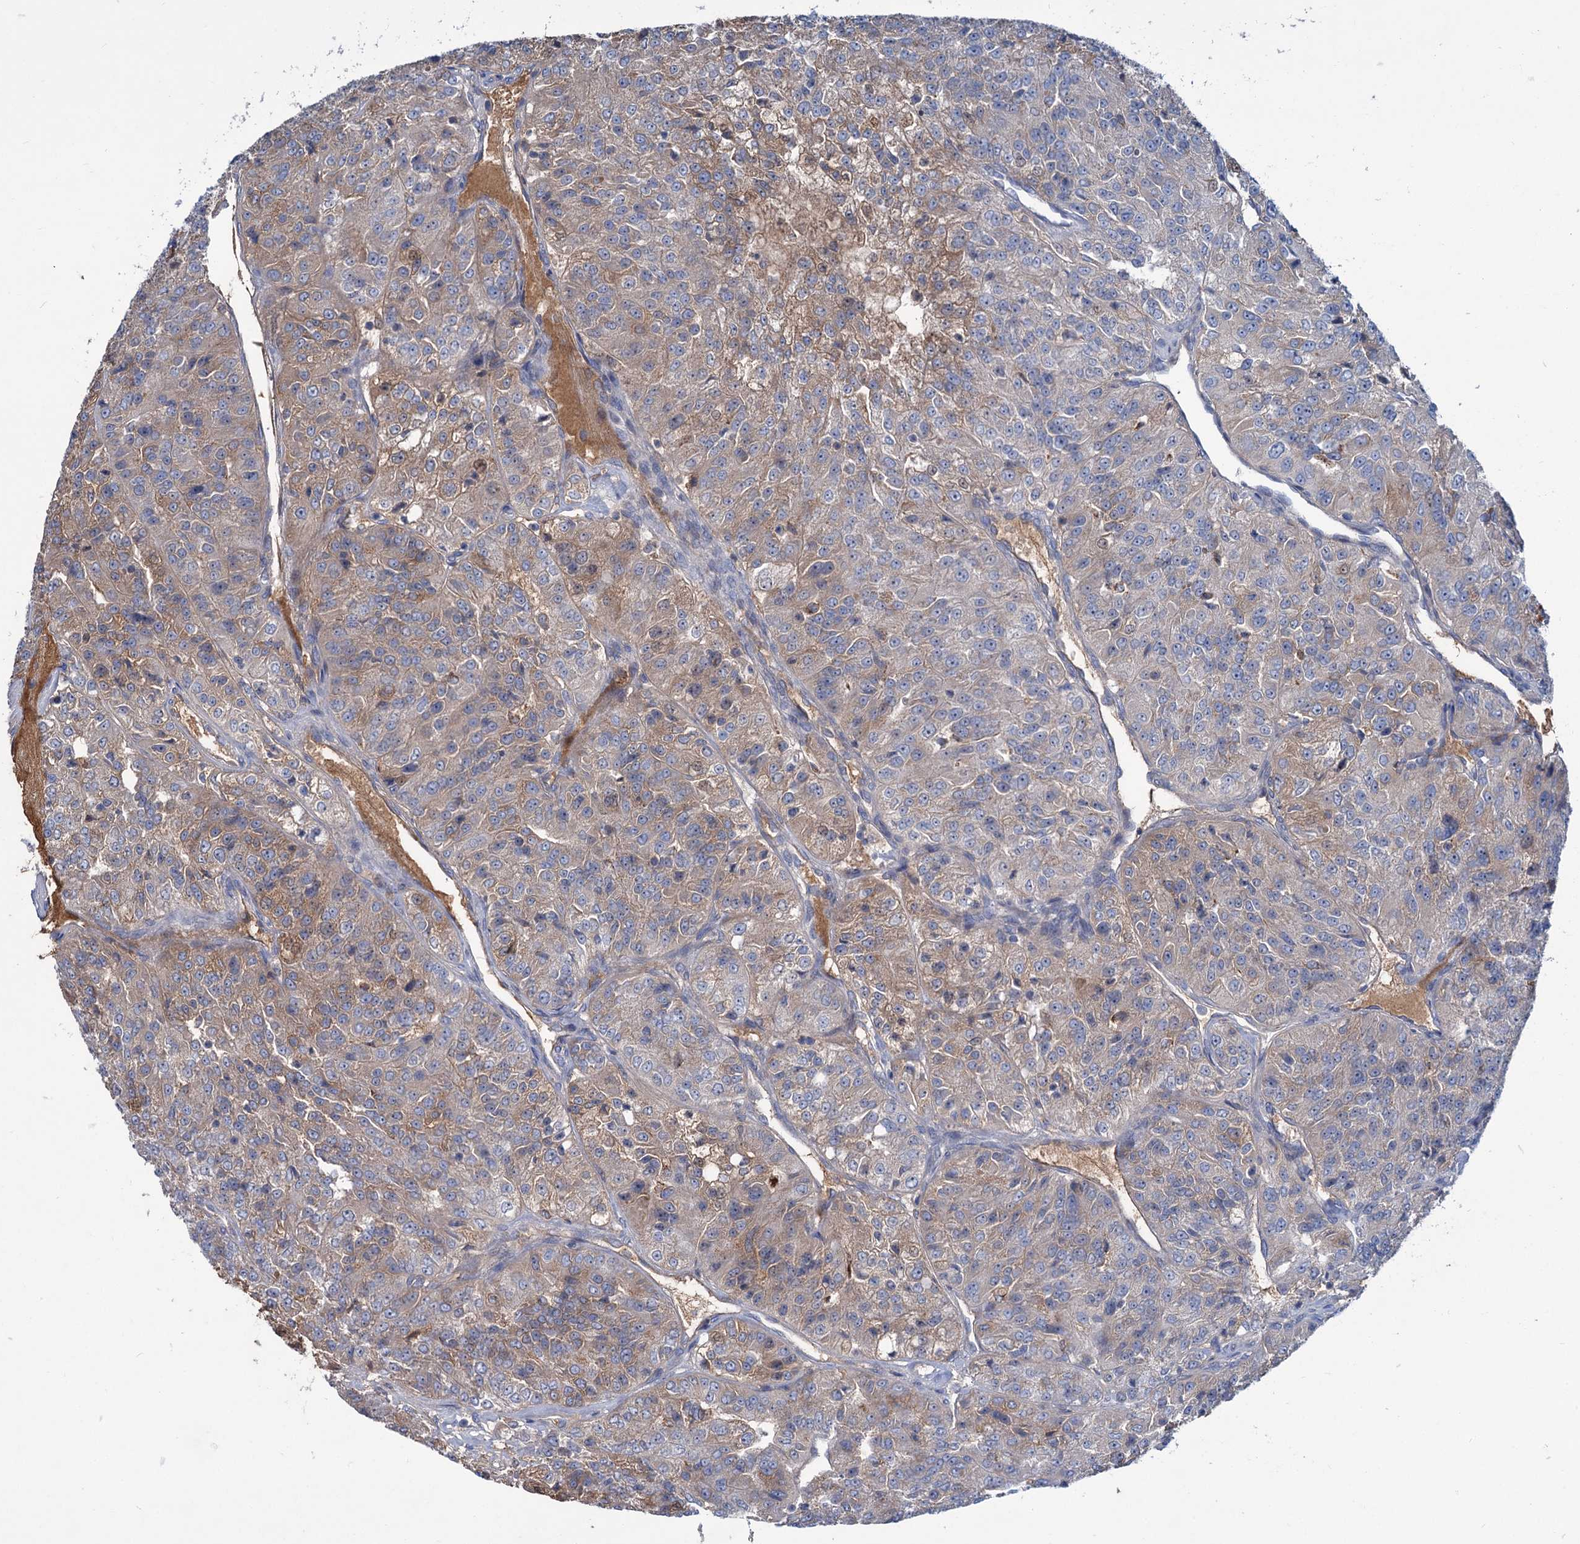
{"staining": {"intensity": "weak", "quantity": "25%-75%", "location": "cytoplasmic/membranous"}, "tissue": "renal cancer", "cell_type": "Tumor cells", "image_type": "cancer", "snomed": [{"axis": "morphology", "description": "Adenocarcinoma, NOS"}, {"axis": "topography", "description": "Kidney"}], "caption": "DAB immunohistochemical staining of adenocarcinoma (renal) shows weak cytoplasmic/membranous protein staining in about 25%-75% of tumor cells.", "gene": "LPIN1", "patient": {"sex": "female", "age": 63}}